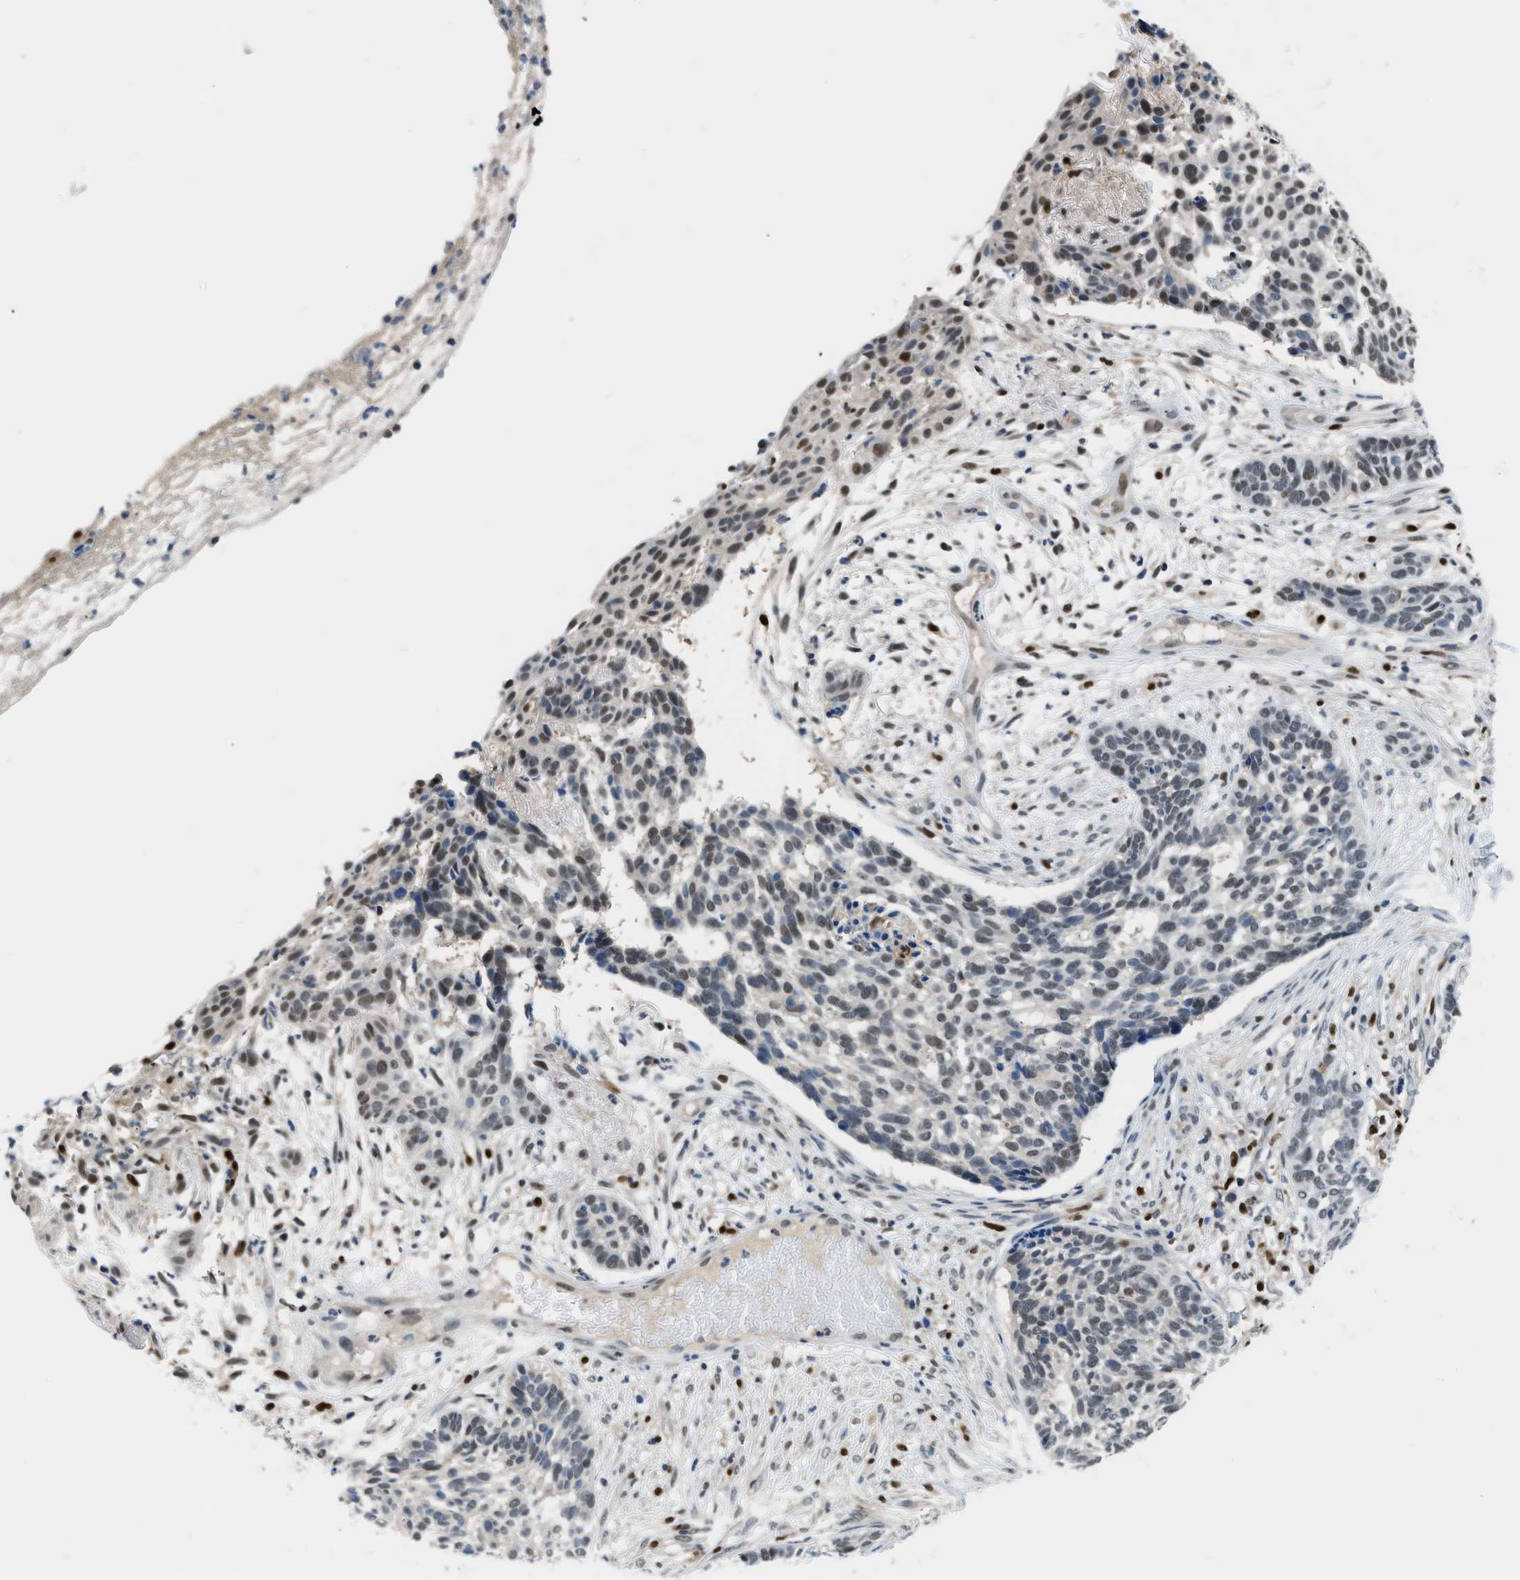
{"staining": {"intensity": "moderate", "quantity": "<25%", "location": "nuclear"}, "tissue": "skin cancer", "cell_type": "Tumor cells", "image_type": "cancer", "snomed": [{"axis": "morphology", "description": "Basal cell carcinoma"}, {"axis": "topography", "description": "Skin"}], "caption": "A histopathology image of skin cancer stained for a protein displays moderate nuclear brown staining in tumor cells.", "gene": "ALX1", "patient": {"sex": "male", "age": 85}}